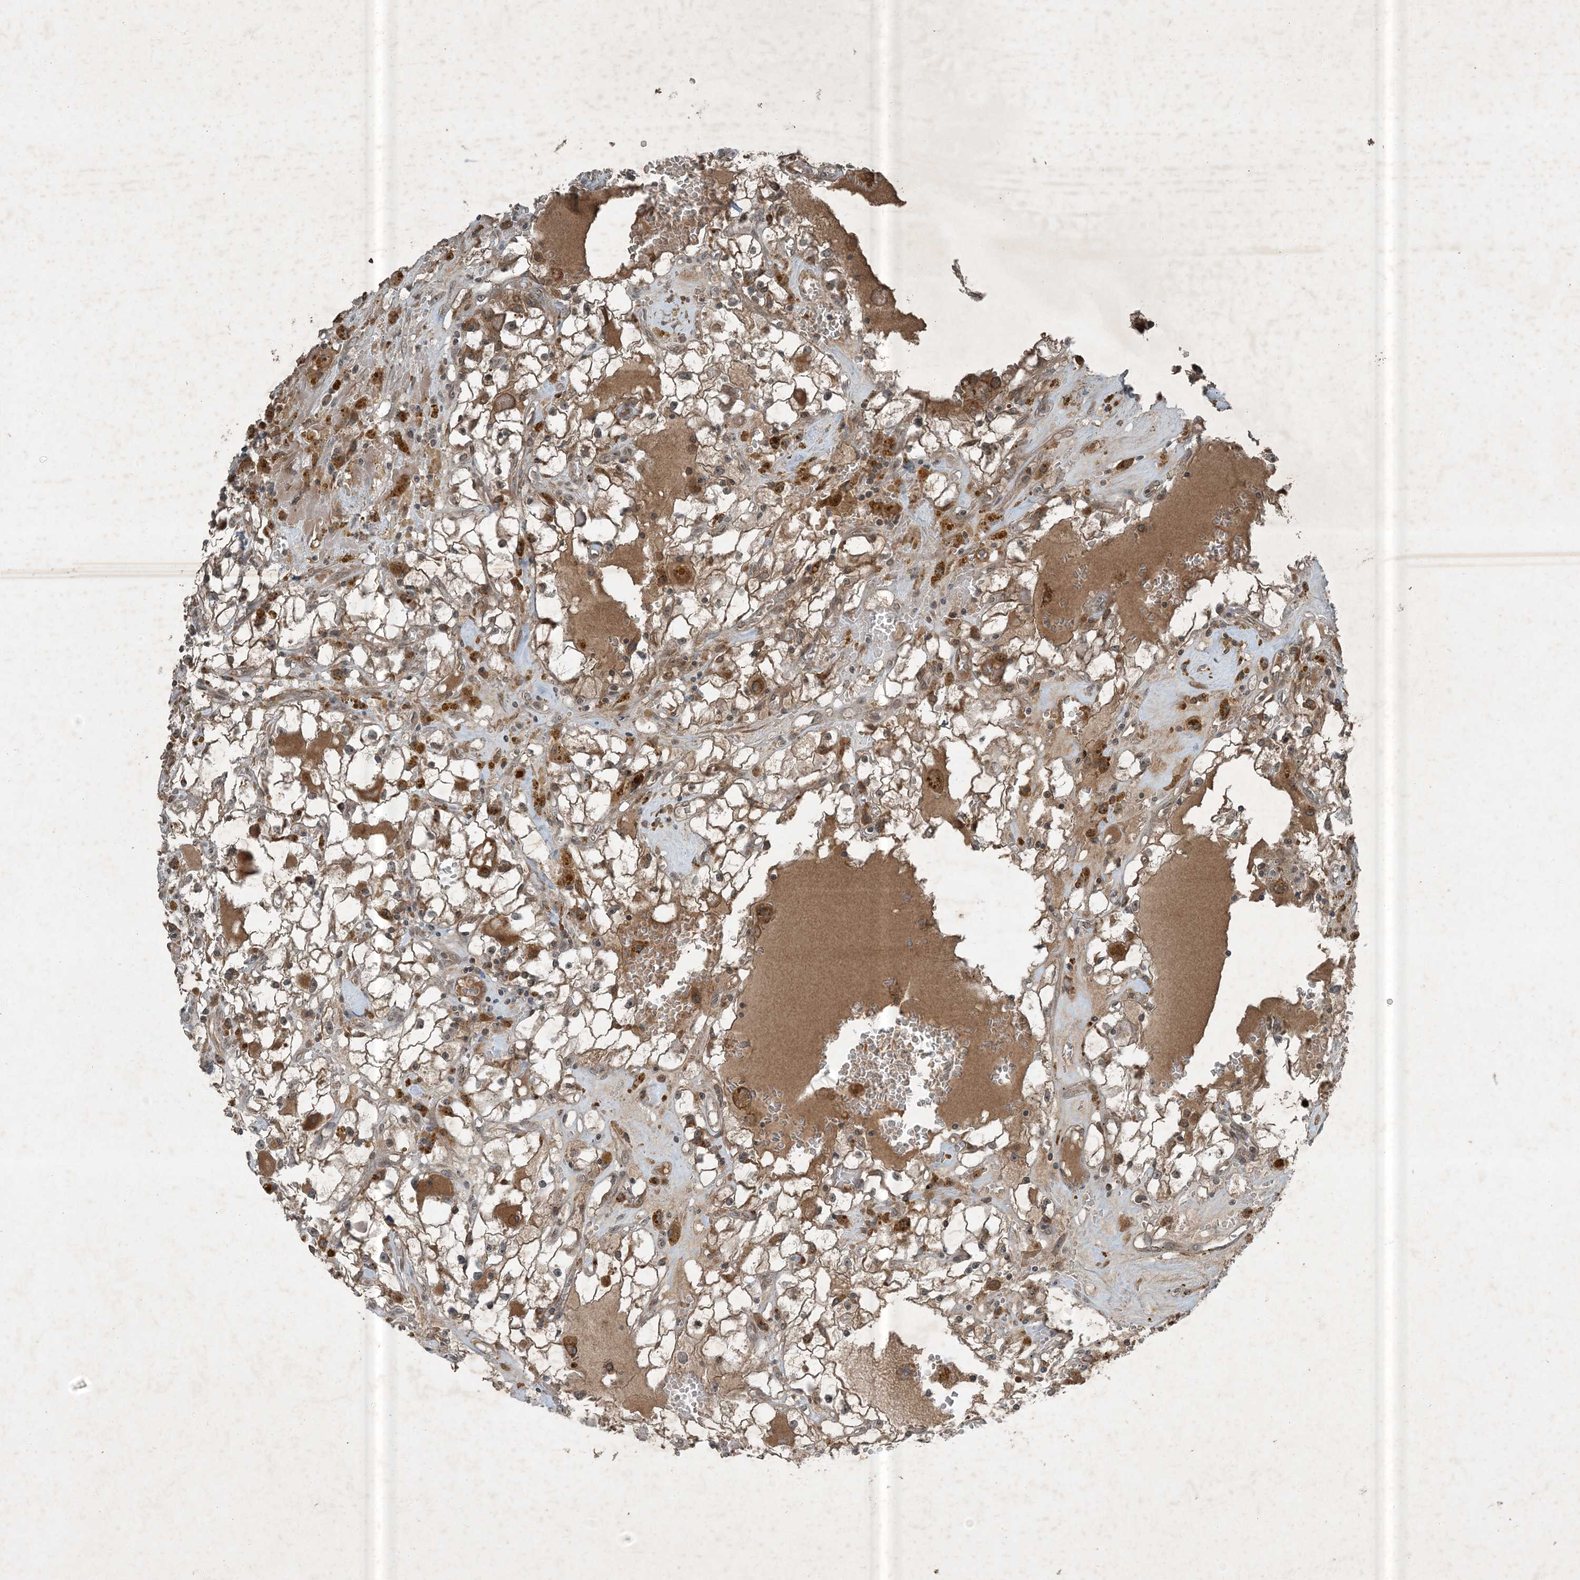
{"staining": {"intensity": "moderate", "quantity": "<25%", "location": "cytoplasmic/membranous"}, "tissue": "renal cancer", "cell_type": "Tumor cells", "image_type": "cancer", "snomed": [{"axis": "morphology", "description": "Adenocarcinoma, NOS"}, {"axis": "topography", "description": "Kidney"}], "caption": "Tumor cells show moderate cytoplasmic/membranous expression in approximately <25% of cells in renal cancer.", "gene": "MDN1", "patient": {"sex": "male", "age": 56}}